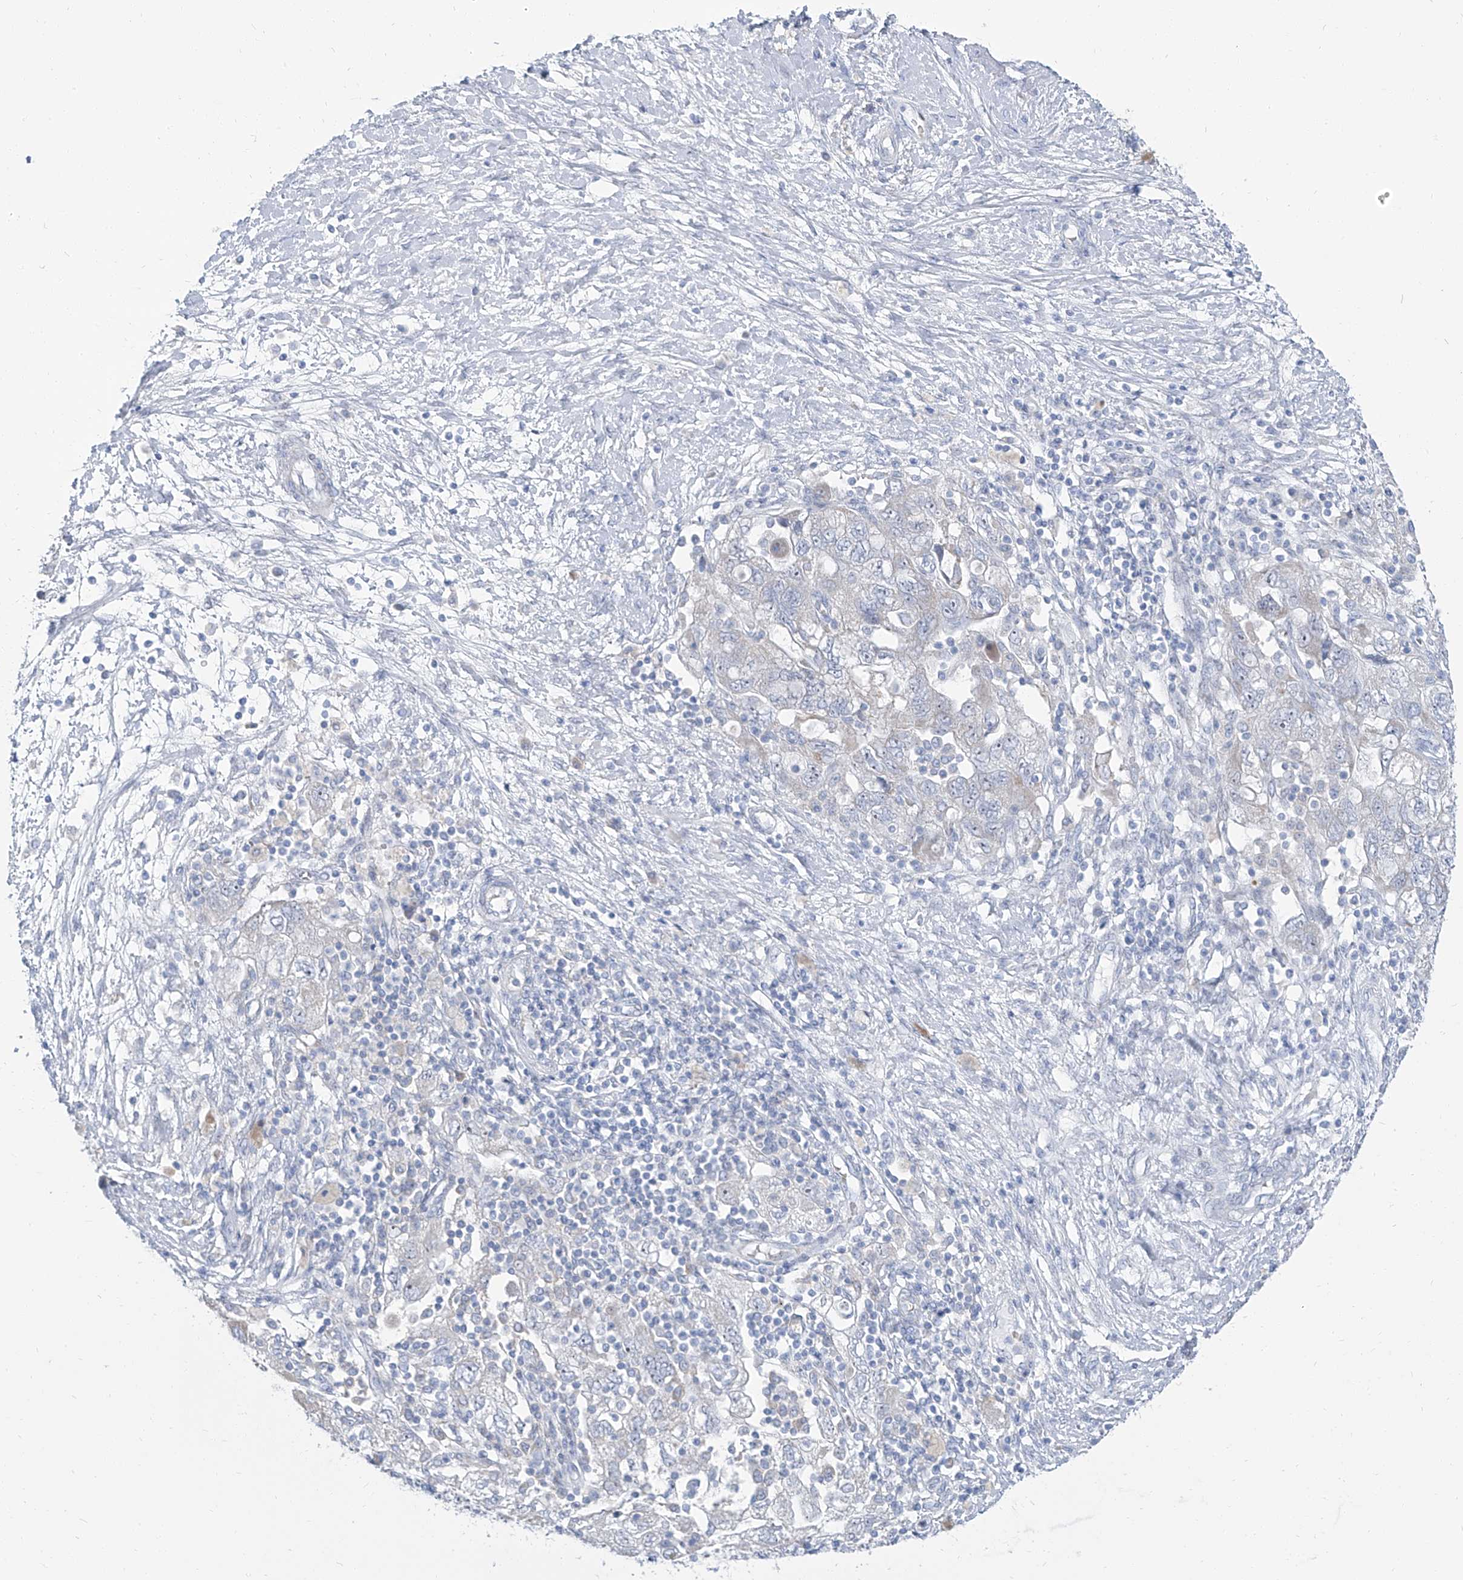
{"staining": {"intensity": "negative", "quantity": "none", "location": "none"}, "tissue": "ovarian cancer", "cell_type": "Tumor cells", "image_type": "cancer", "snomed": [{"axis": "morphology", "description": "Carcinoma, NOS"}, {"axis": "morphology", "description": "Cystadenocarcinoma, serous, NOS"}, {"axis": "topography", "description": "Ovary"}], "caption": "This is an IHC micrograph of human ovarian cancer (carcinoma). There is no expression in tumor cells.", "gene": "TXLNB", "patient": {"sex": "female", "age": 69}}